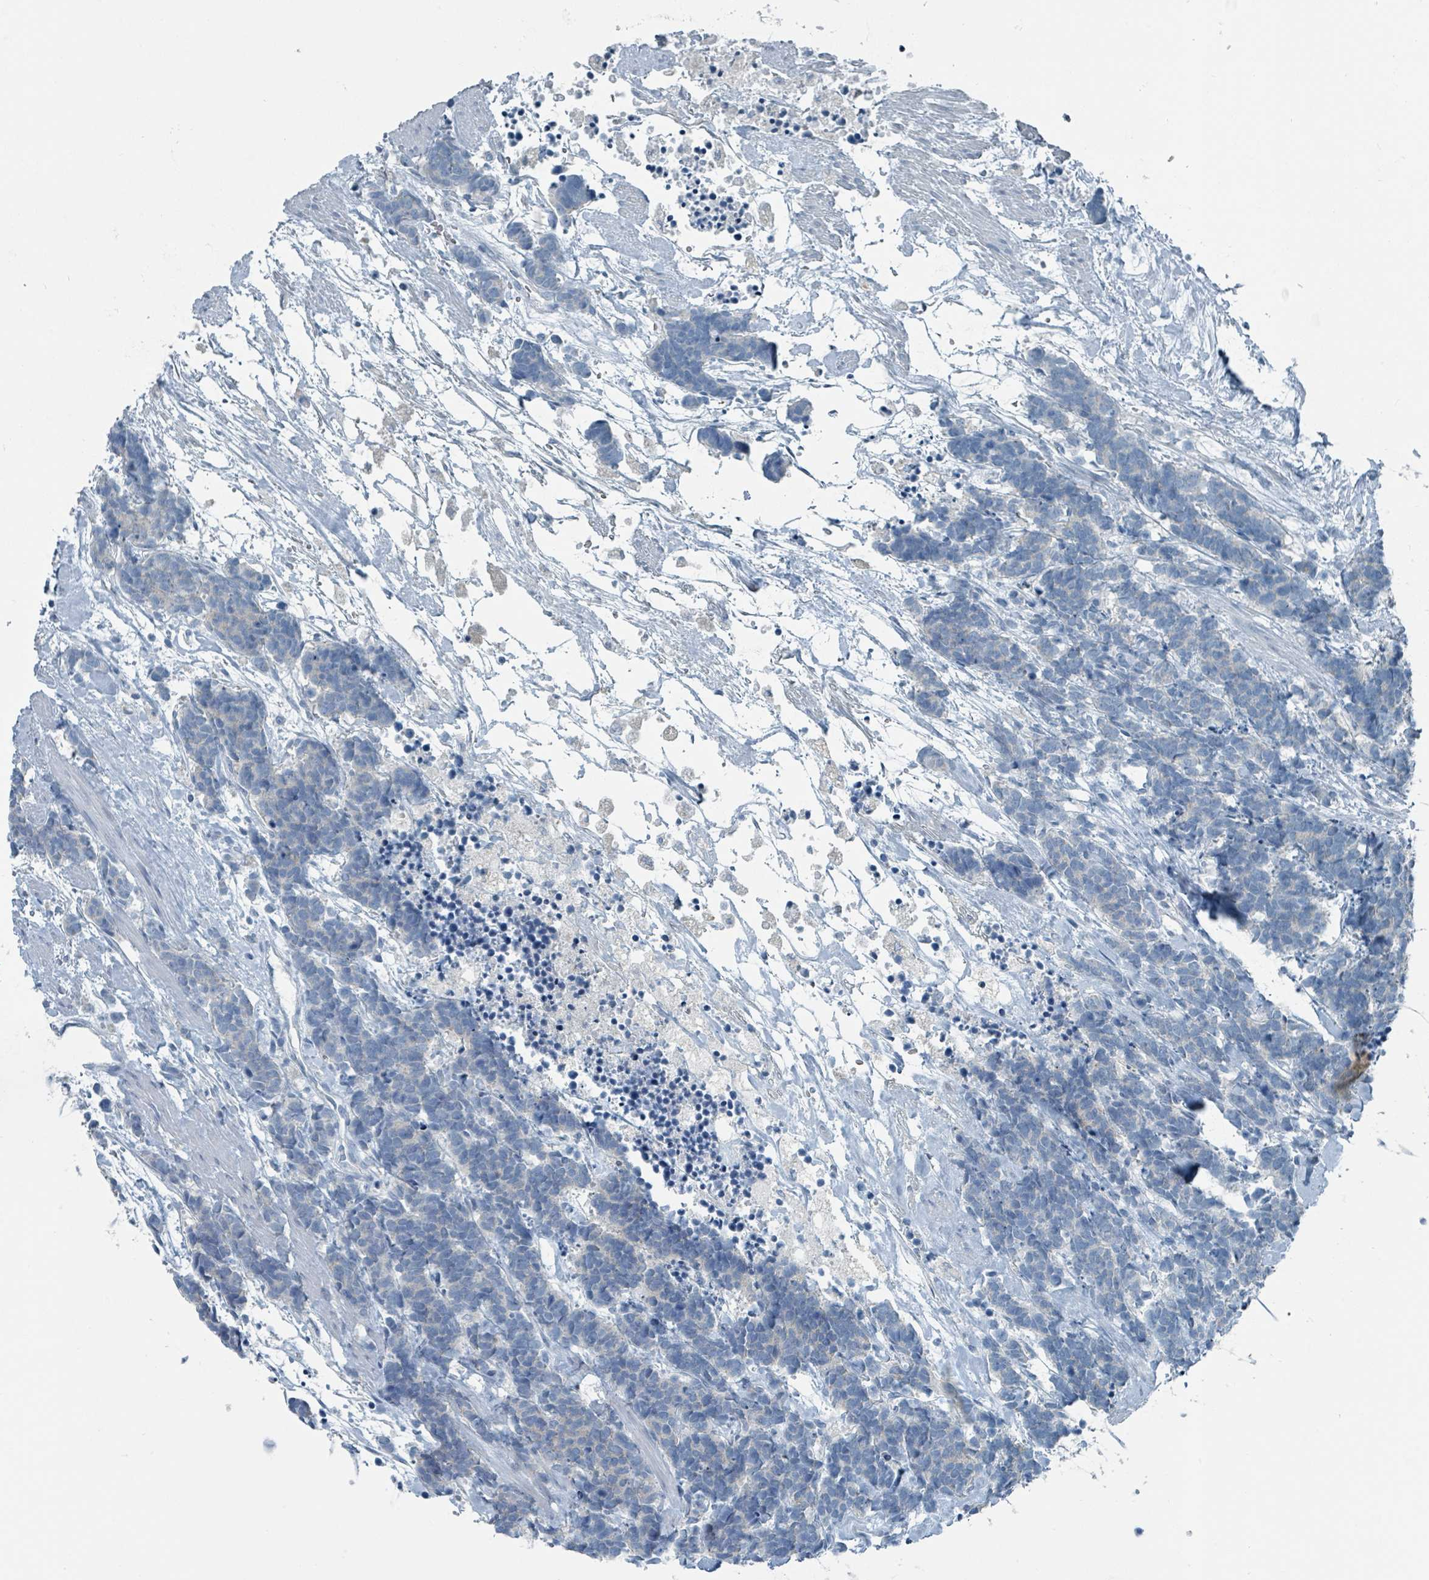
{"staining": {"intensity": "negative", "quantity": "none", "location": "none"}, "tissue": "carcinoid", "cell_type": "Tumor cells", "image_type": "cancer", "snomed": [{"axis": "morphology", "description": "Carcinoma, NOS"}, {"axis": "morphology", "description": "Carcinoid, malignant, NOS"}, {"axis": "topography", "description": "Prostate"}], "caption": "High power microscopy micrograph of an immunohistochemistry image of malignant carcinoid, revealing no significant expression in tumor cells.", "gene": "RASA4", "patient": {"sex": "male", "age": 57}}